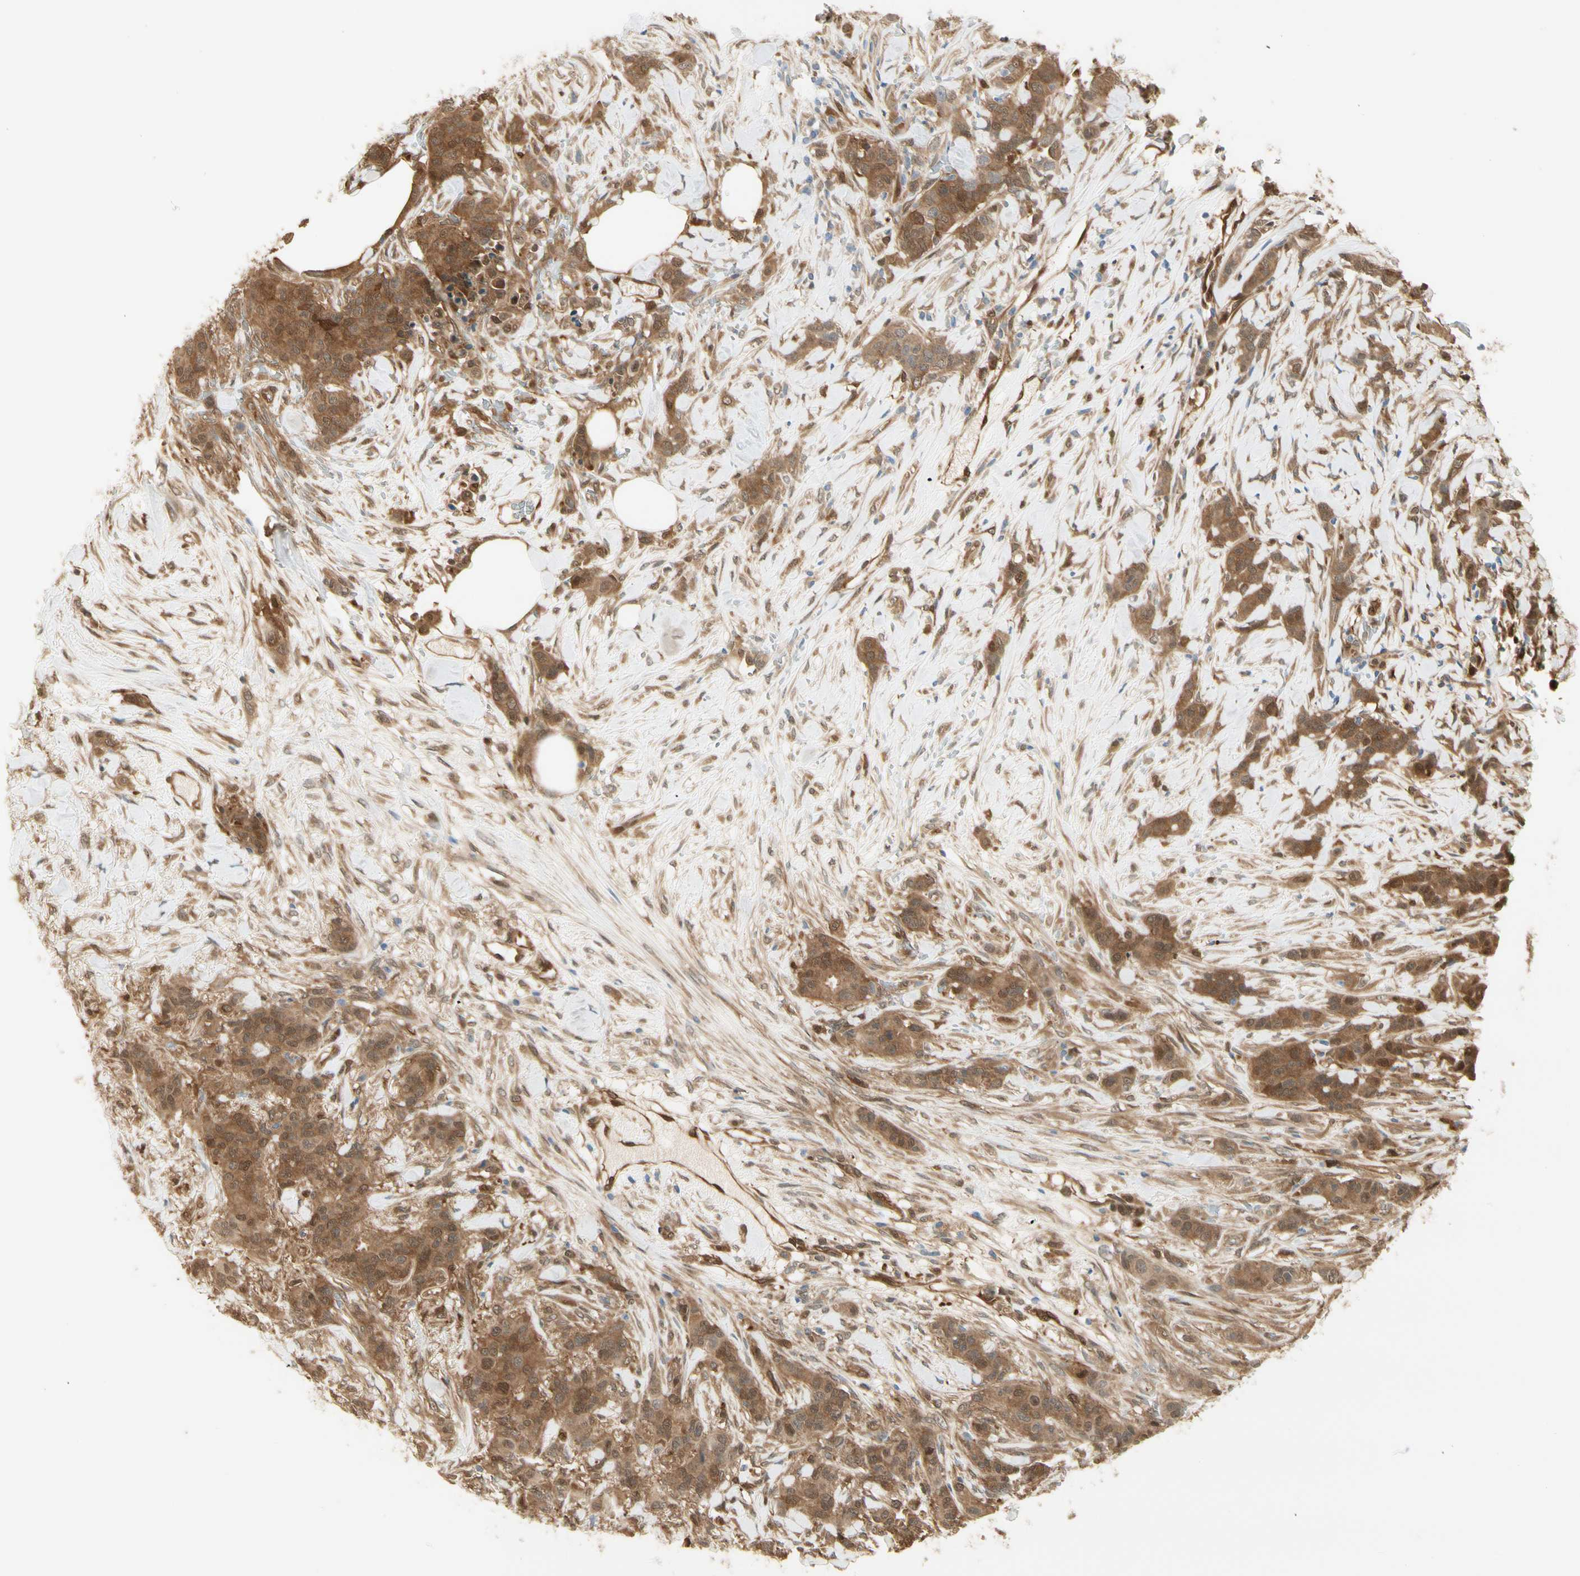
{"staining": {"intensity": "moderate", "quantity": ">75%", "location": "cytoplasmic/membranous,nuclear"}, "tissue": "breast cancer", "cell_type": "Tumor cells", "image_type": "cancer", "snomed": [{"axis": "morphology", "description": "Duct carcinoma"}, {"axis": "topography", "description": "Breast"}], "caption": "Immunohistochemistry (IHC) photomicrograph of breast infiltrating ductal carcinoma stained for a protein (brown), which demonstrates medium levels of moderate cytoplasmic/membranous and nuclear staining in approximately >75% of tumor cells.", "gene": "SERPINB6", "patient": {"sex": "female", "age": 40}}